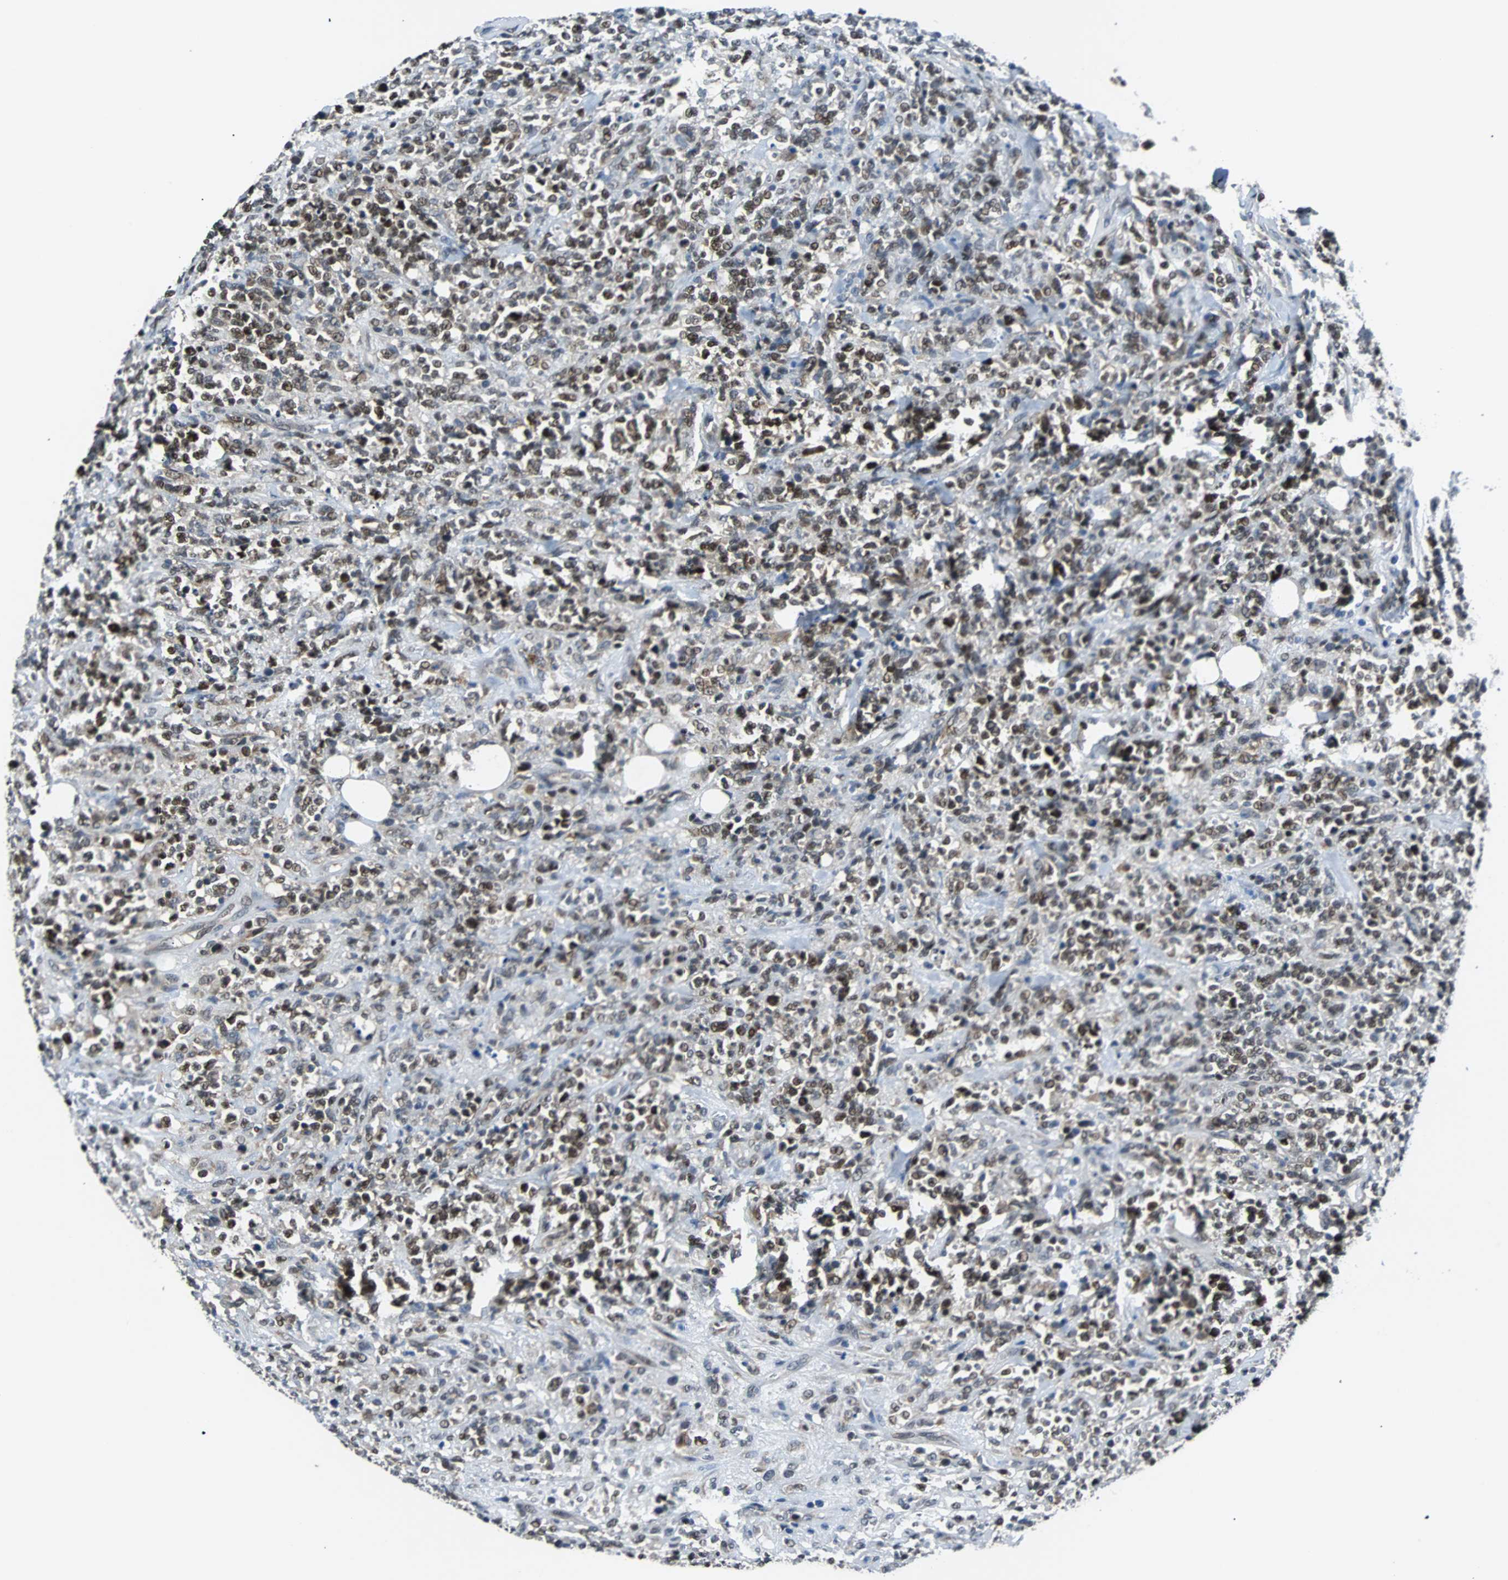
{"staining": {"intensity": "moderate", "quantity": "25%-75%", "location": "nuclear"}, "tissue": "lymphoma", "cell_type": "Tumor cells", "image_type": "cancer", "snomed": [{"axis": "morphology", "description": "Malignant lymphoma, non-Hodgkin's type, High grade"}, {"axis": "topography", "description": "Soft tissue"}], "caption": "Protein staining of high-grade malignant lymphoma, non-Hodgkin's type tissue displays moderate nuclear expression in approximately 25%-75% of tumor cells.", "gene": "USP28", "patient": {"sex": "male", "age": 18}}